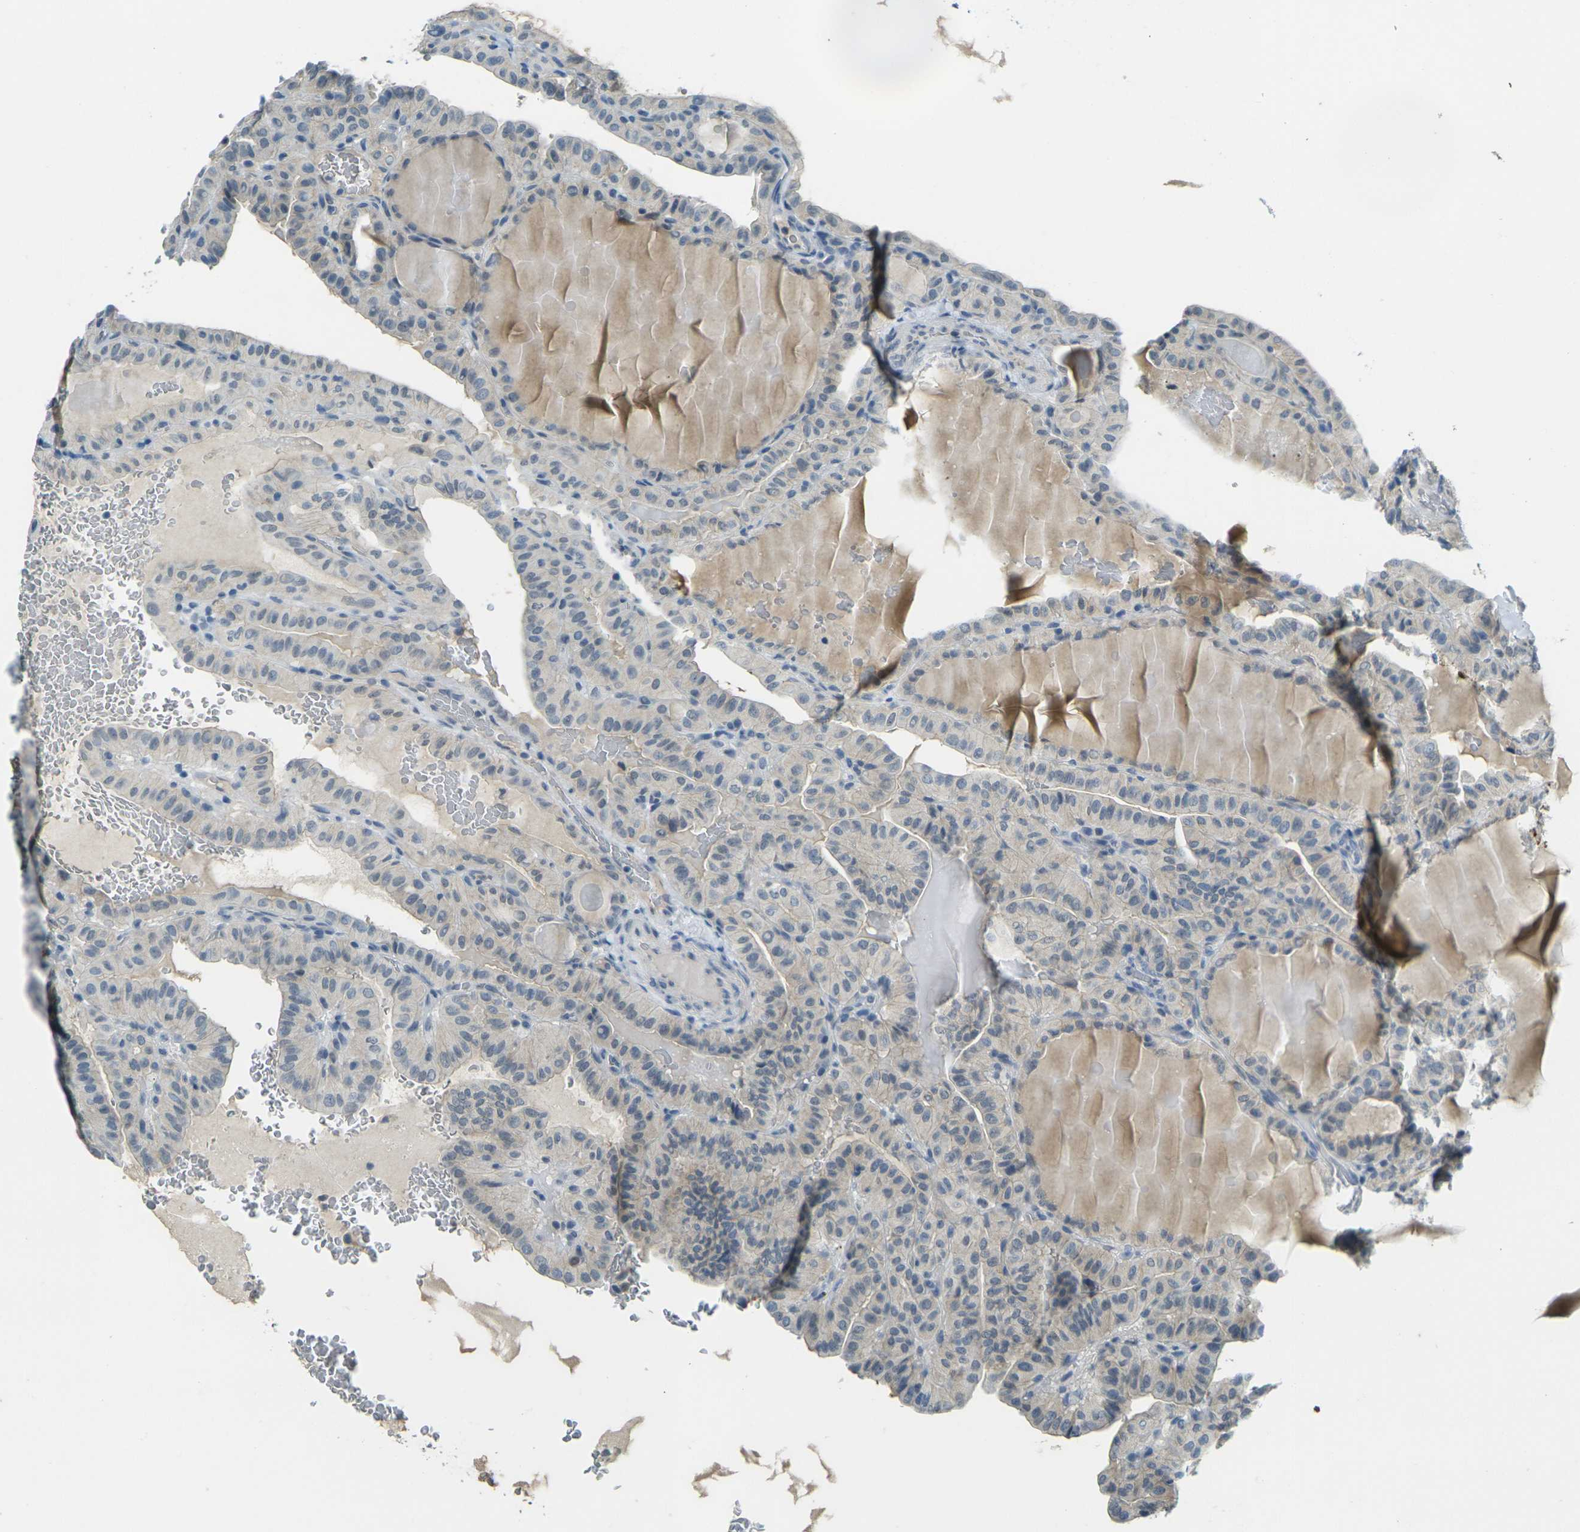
{"staining": {"intensity": "weak", "quantity": "<25%", "location": "cytoplasmic/membranous"}, "tissue": "thyroid cancer", "cell_type": "Tumor cells", "image_type": "cancer", "snomed": [{"axis": "morphology", "description": "Papillary adenocarcinoma, NOS"}, {"axis": "topography", "description": "Thyroid gland"}], "caption": "Image shows no significant protein positivity in tumor cells of thyroid cancer.", "gene": "SPTBN2", "patient": {"sex": "male", "age": 77}}